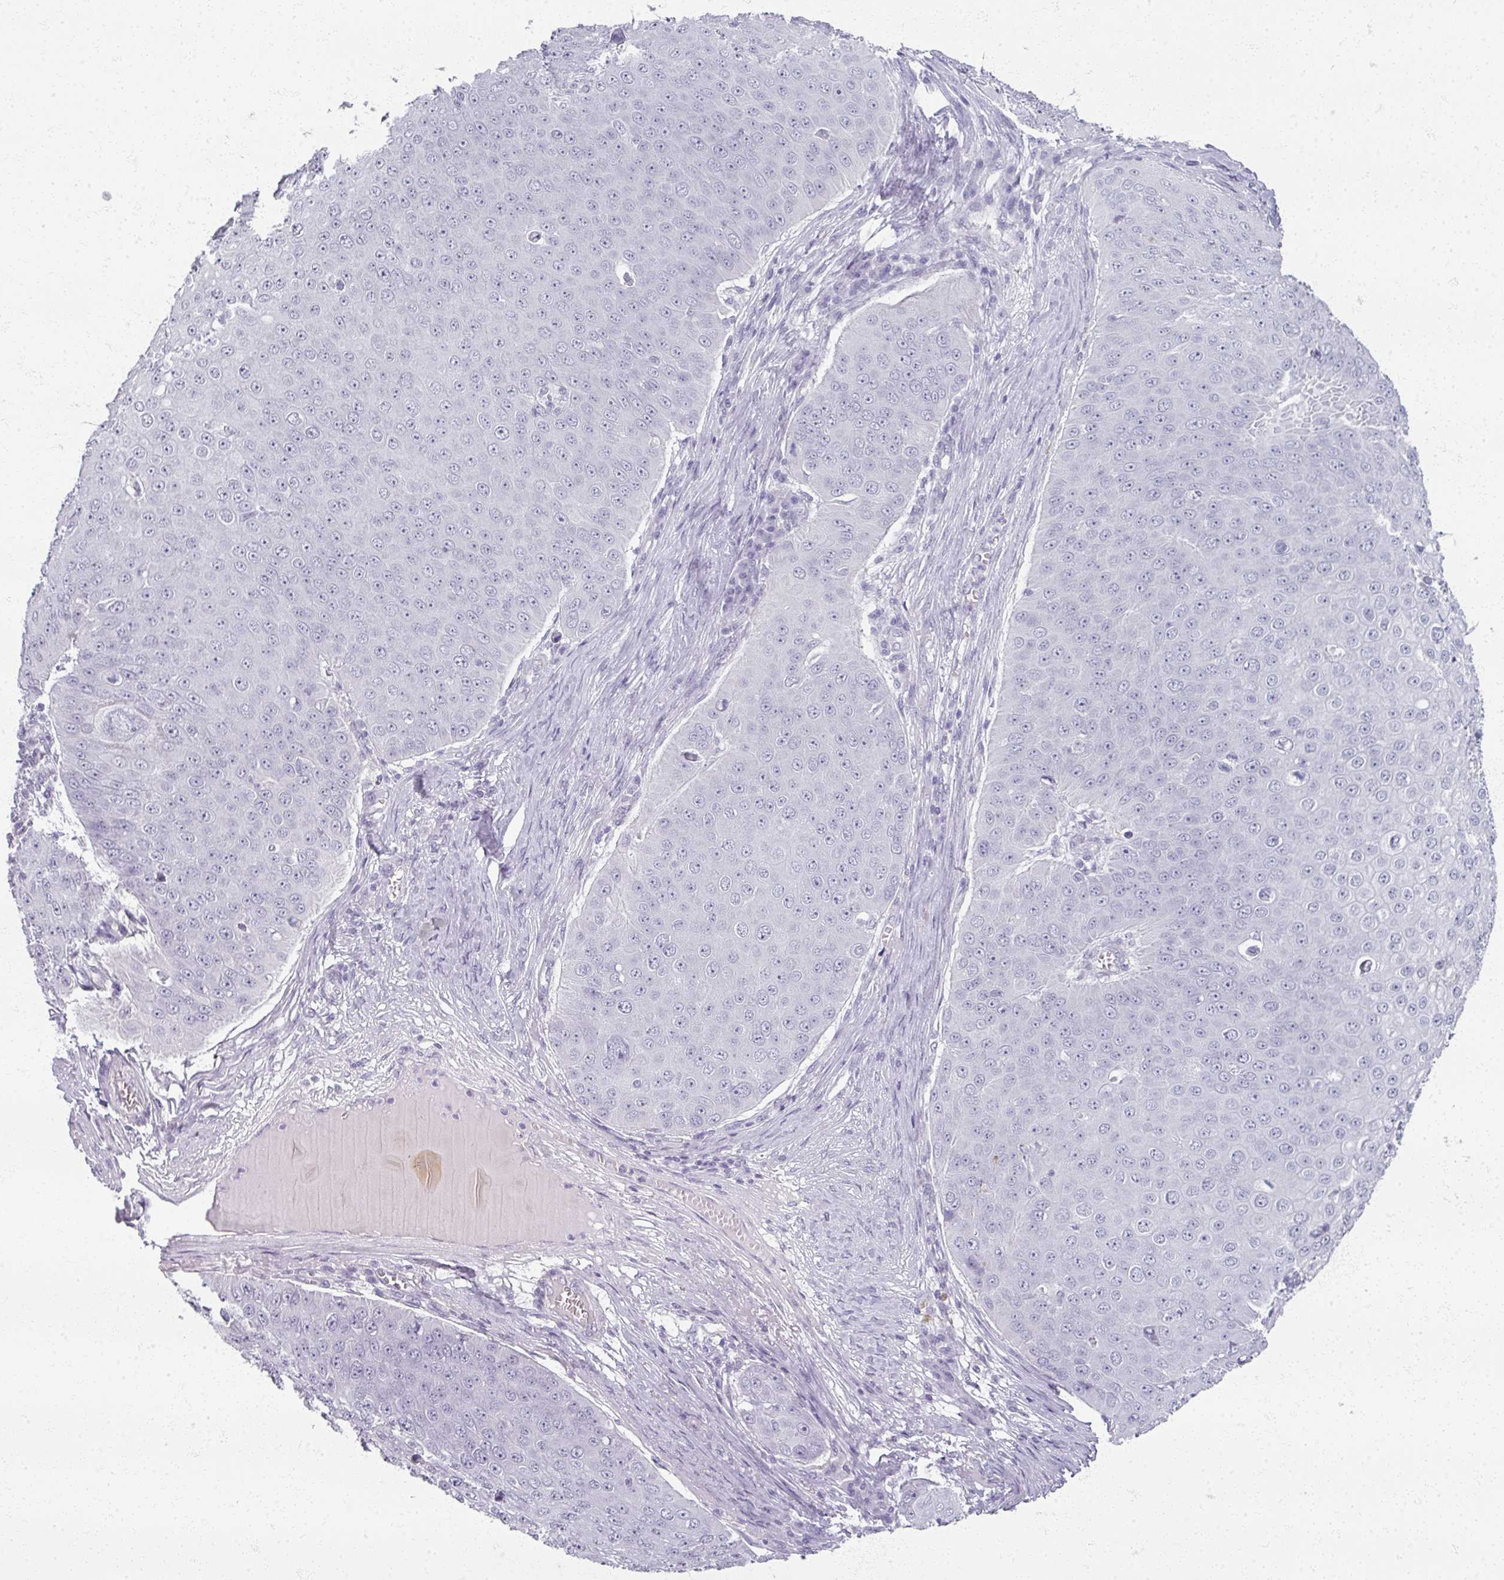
{"staining": {"intensity": "negative", "quantity": "none", "location": "none"}, "tissue": "skin cancer", "cell_type": "Tumor cells", "image_type": "cancer", "snomed": [{"axis": "morphology", "description": "Squamous cell carcinoma, NOS"}, {"axis": "topography", "description": "Skin"}], "caption": "Immunohistochemical staining of squamous cell carcinoma (skin) reveals no significant expression in tumor cells.", "gene": "RFPL2", "patient": {"sex": "male", "age": 71}}